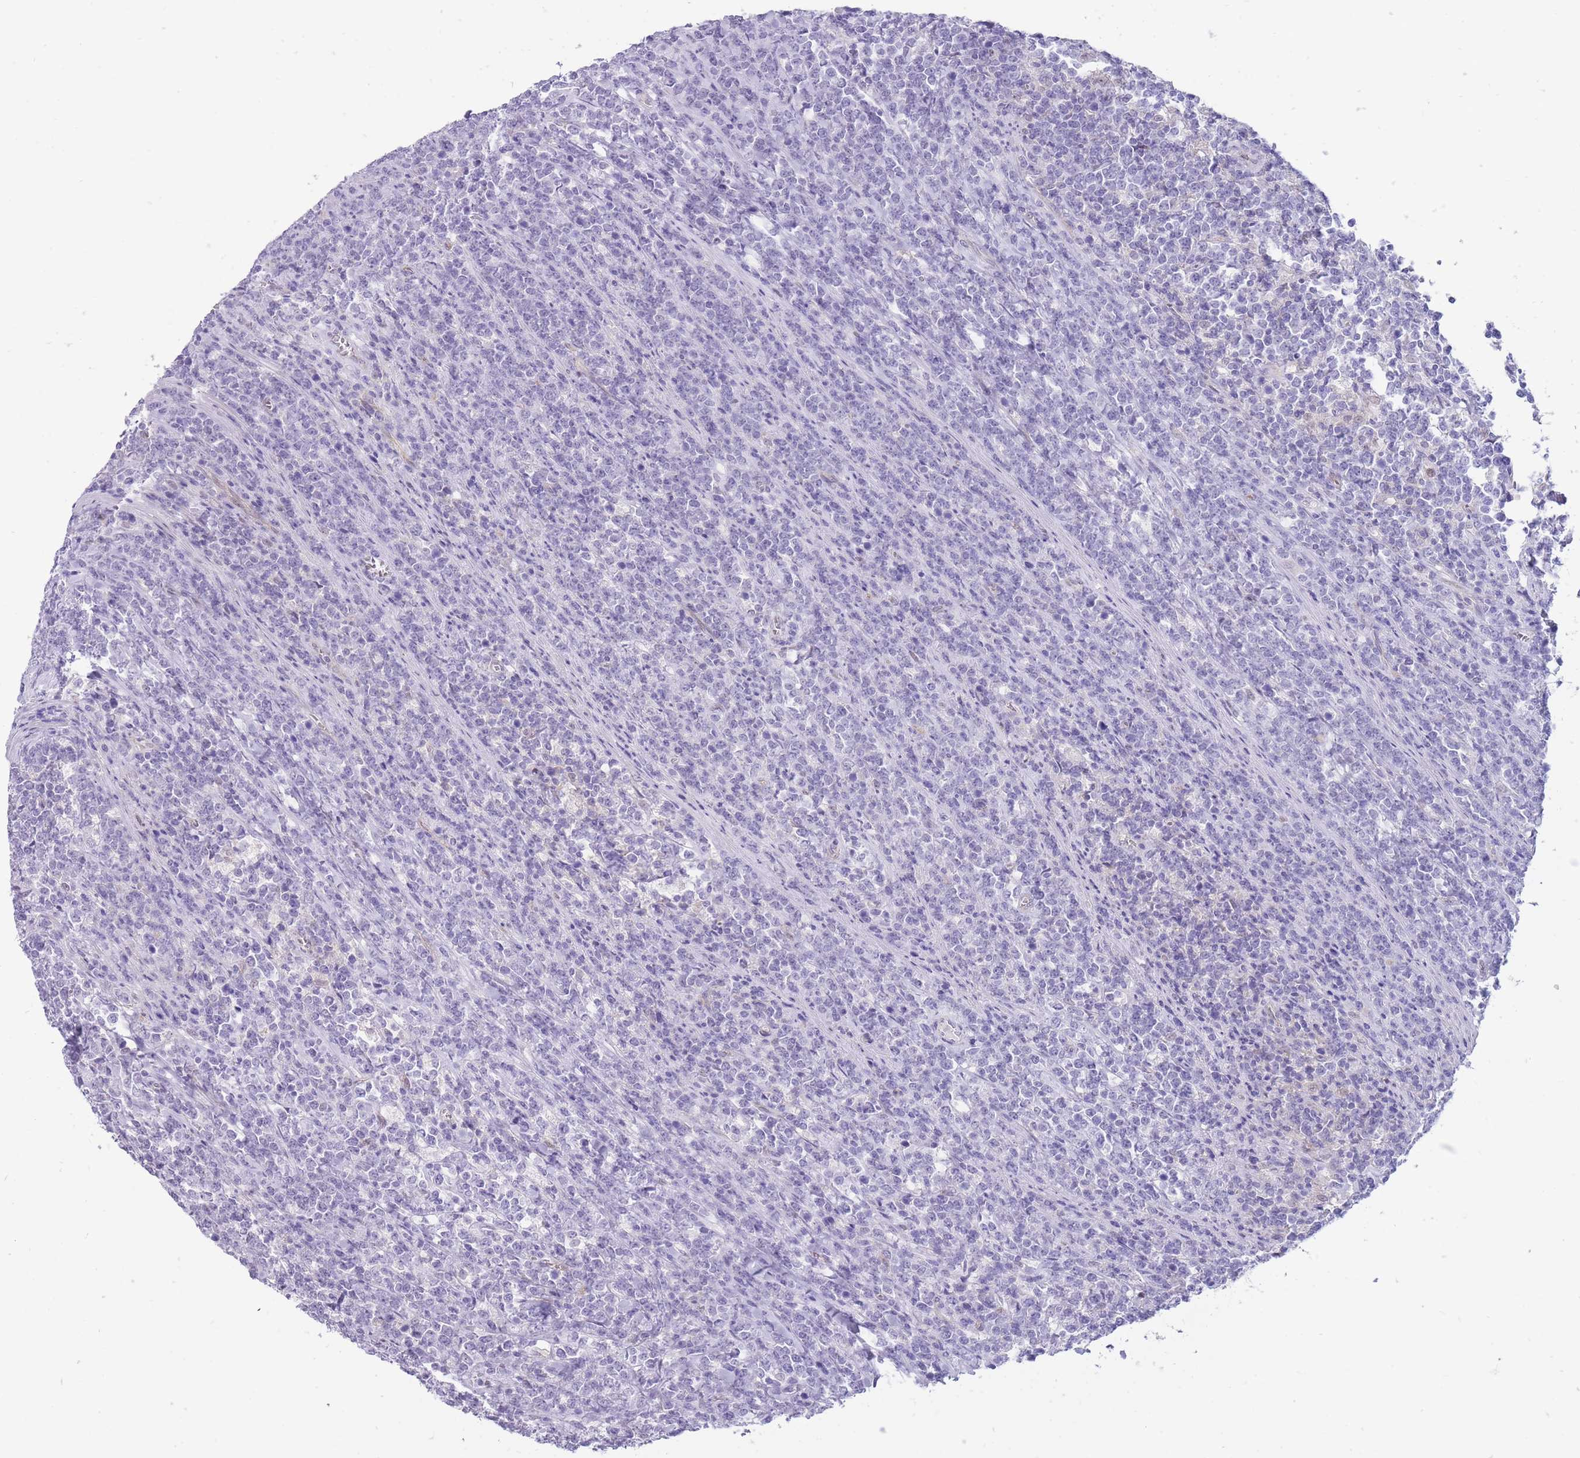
{"staining": {"intensity": "negative", "quantity": "none", "location": "none"}, "tissue": "lymphoma", "cell_type": "Tumor cells", "image_type": "cancer", "snomed": [{"axis": "morphology", "description": "Malignant lymphoma, non-Hodgkin's type, High grade"}, {"axis": "topography", "description": "Small intestine"}], "caption": "DAB (3,3'-diaminobenzidine) immunohistochemical staining of lymphoma exhibits no significant staining in tumor cells.", "gene": "ERICH4", "patient": {"sex": "male", "age": 8}}